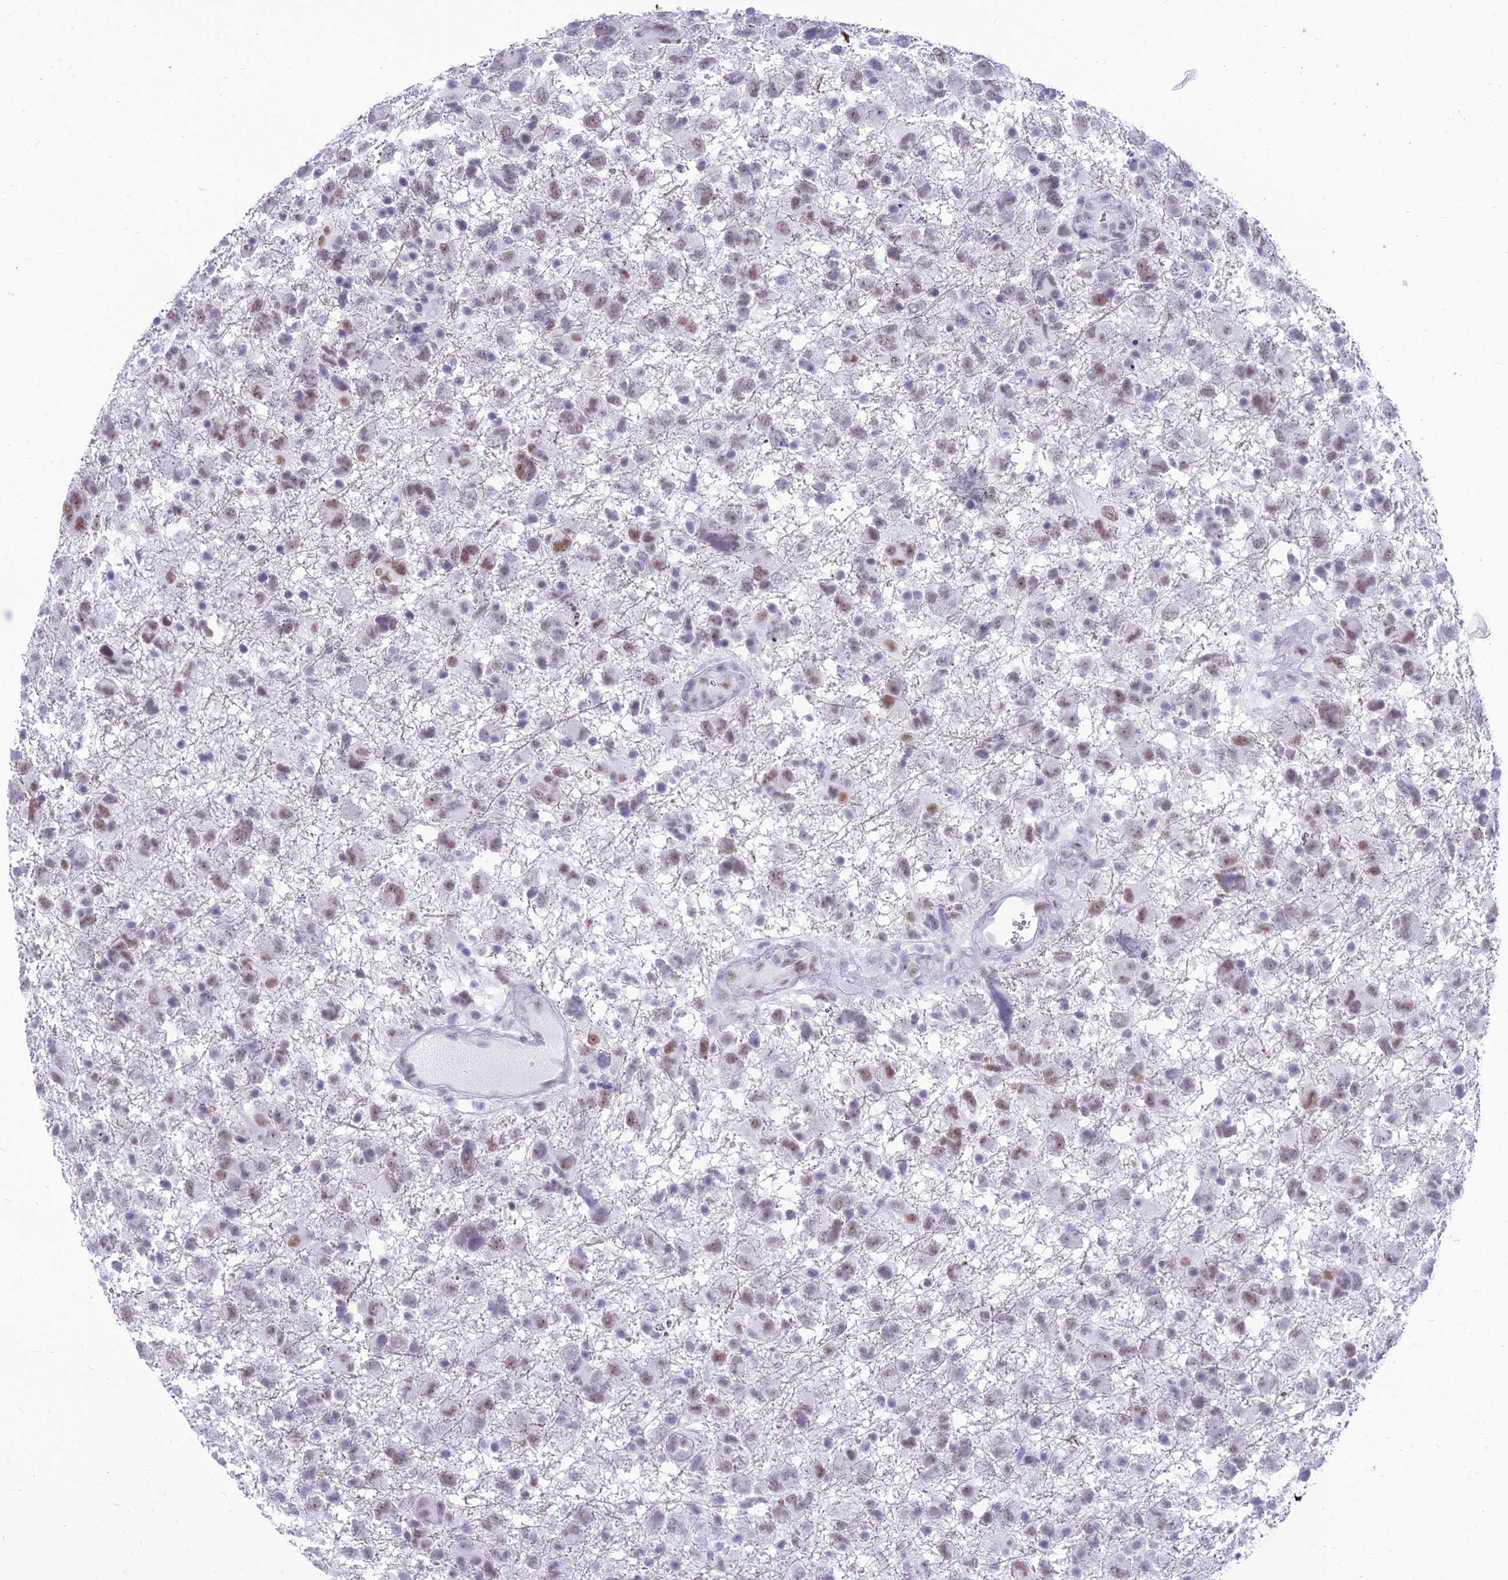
{"staining": {"intensity": "moderate", "quantity": "25%-75%", "location": "nuclear"}, "tissue": "glioma", "cell_type": "Tumor cells", "image_type": "cancer", "snomed": [{"axis": "morphology", "description": "Glioma, malignant, High grade"}, {"axis": "topography", "description": "Brain"}], "caption": "Brown immunohistochemical staining in glioma exhibits moderate nuclear expression in approximately 25%-75% of tumor cells.", "gene": "DHX40", "patient": {"sex": "male", "age": 61}}